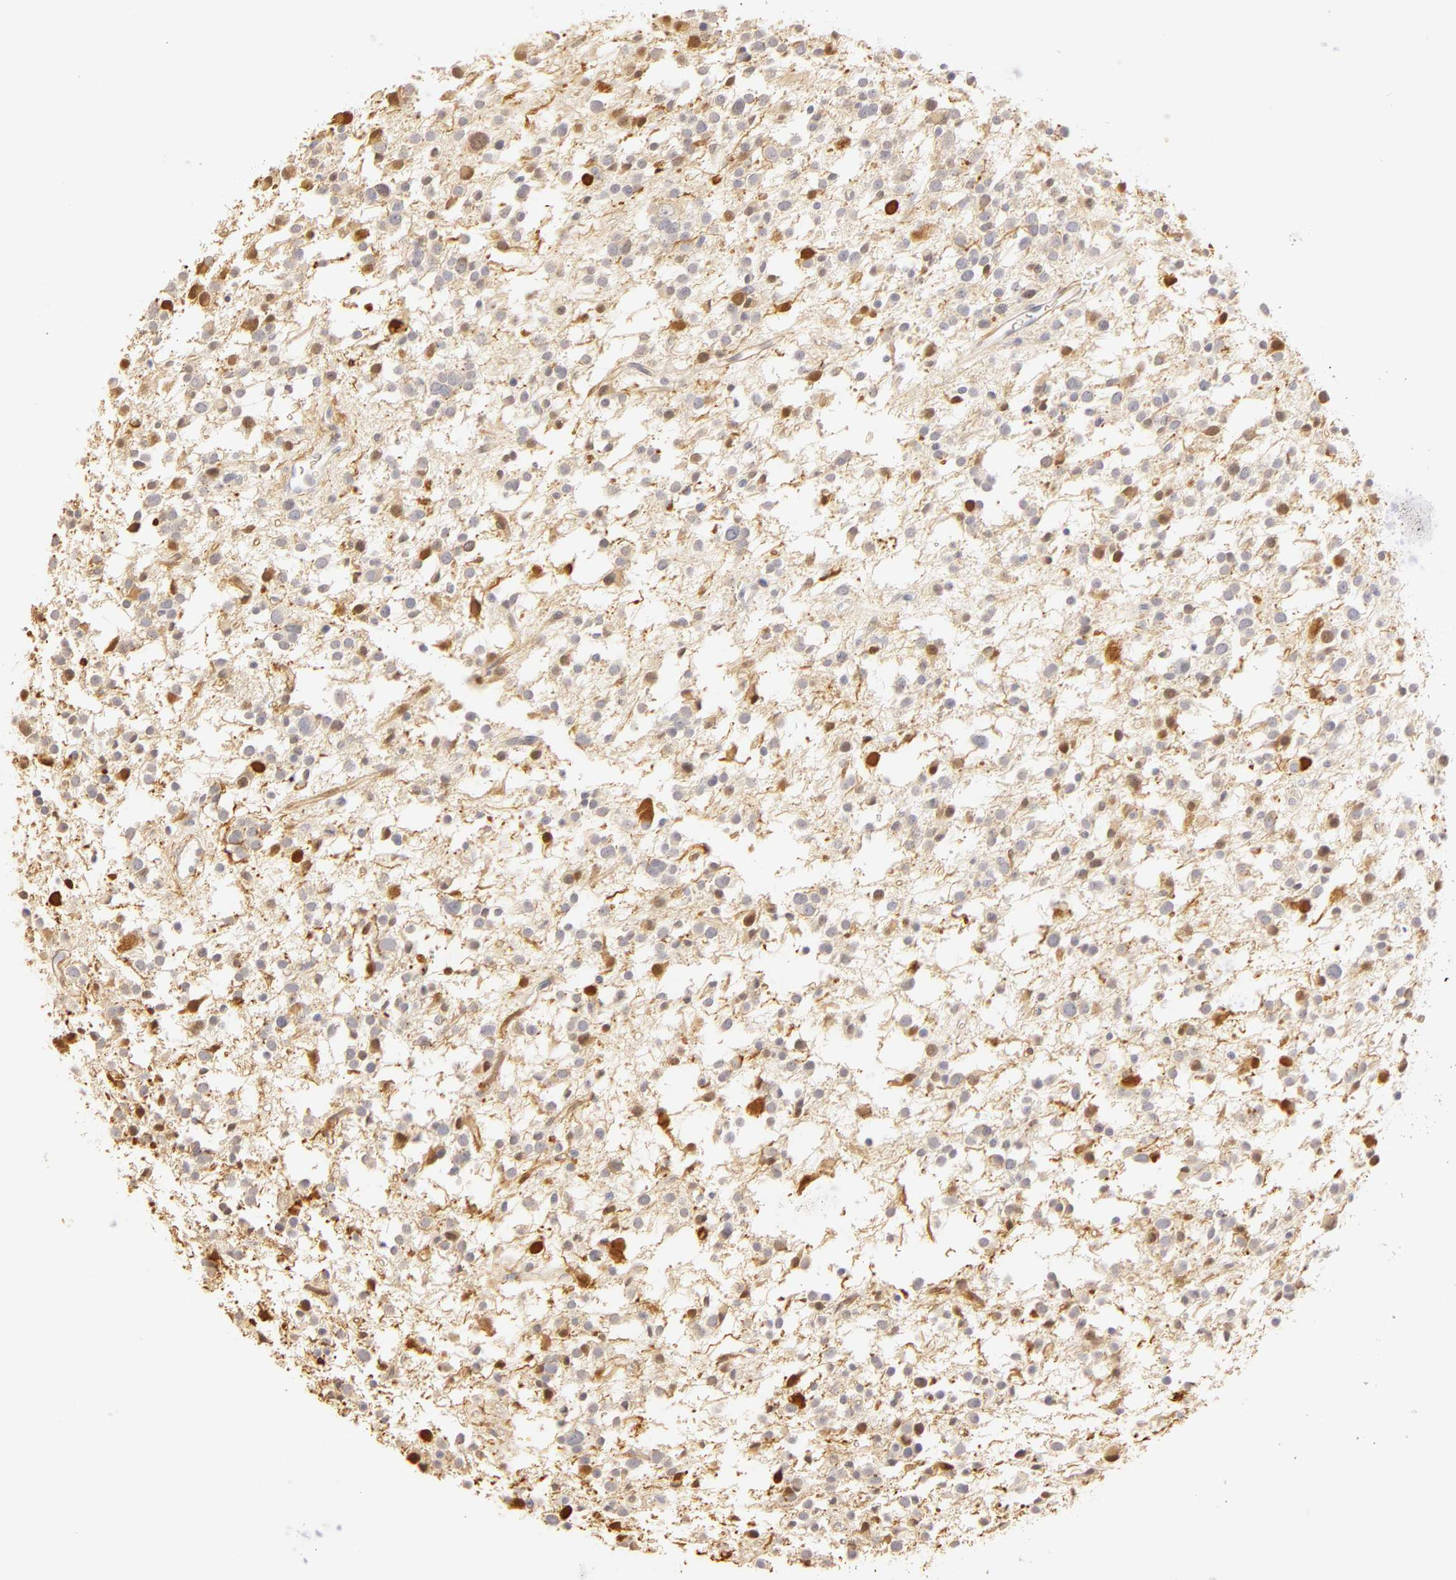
{"staining": {"intensity": "moderate", "quantity": "<25%", "location": "nuclear"}, "tissue": "glioma", "cell_type": "Tumor cells", "image_type": "cancer", "snomed": [{"axis": "morphology", "description": "Glioma, malignant, Low grade"}, {"axis": "topography", "description": "Brain"}], "caption": "Low-grade glioma (malignant) was stained to show a protein in brown. There is low levels of moderate nuclear expression in approximately <25% of tumor cells.", "gene": "CA2", "patient": {"sex": "female", "age": 36}}